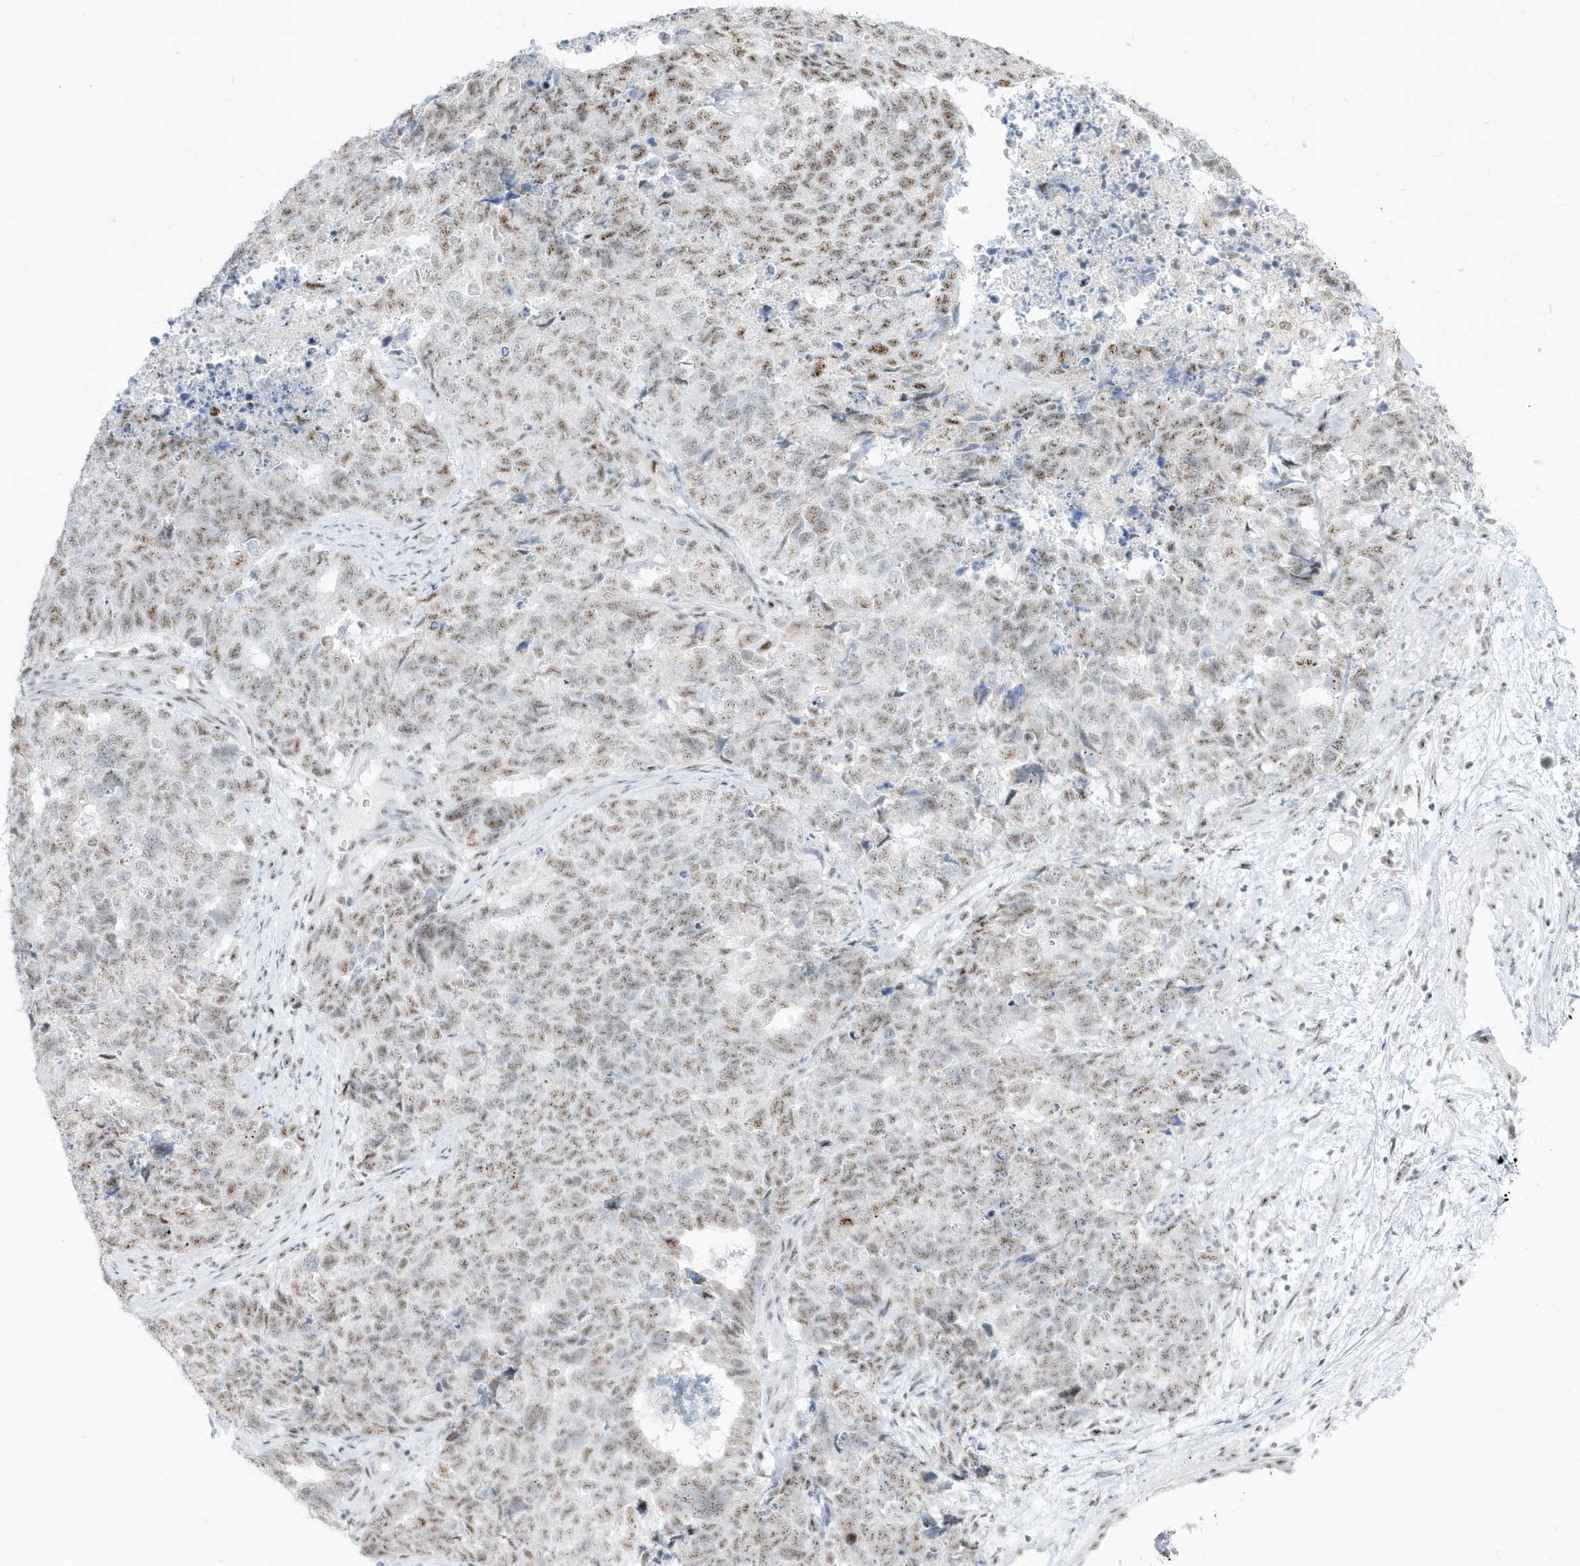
{"staining": {"intensity": "moderate", "quantity": ">75%", "location": "nuclear"}, "tissue": "cervical cancer", "cell_type": "Tumor cells", "image_type": "cancer", "snomed": [{"axis": "morphology", "description": "Squamous cell carcinoma, NOS"}, {"axis": "topography", "description": "Cervix"}], "caption": "Protein analysis of cervical cancer tissue displays moderate nuclear expression in approximately >75% of tumor cells.", "gene": "PLEKHN1", "patient": {"sex": "female", "age": 63}}